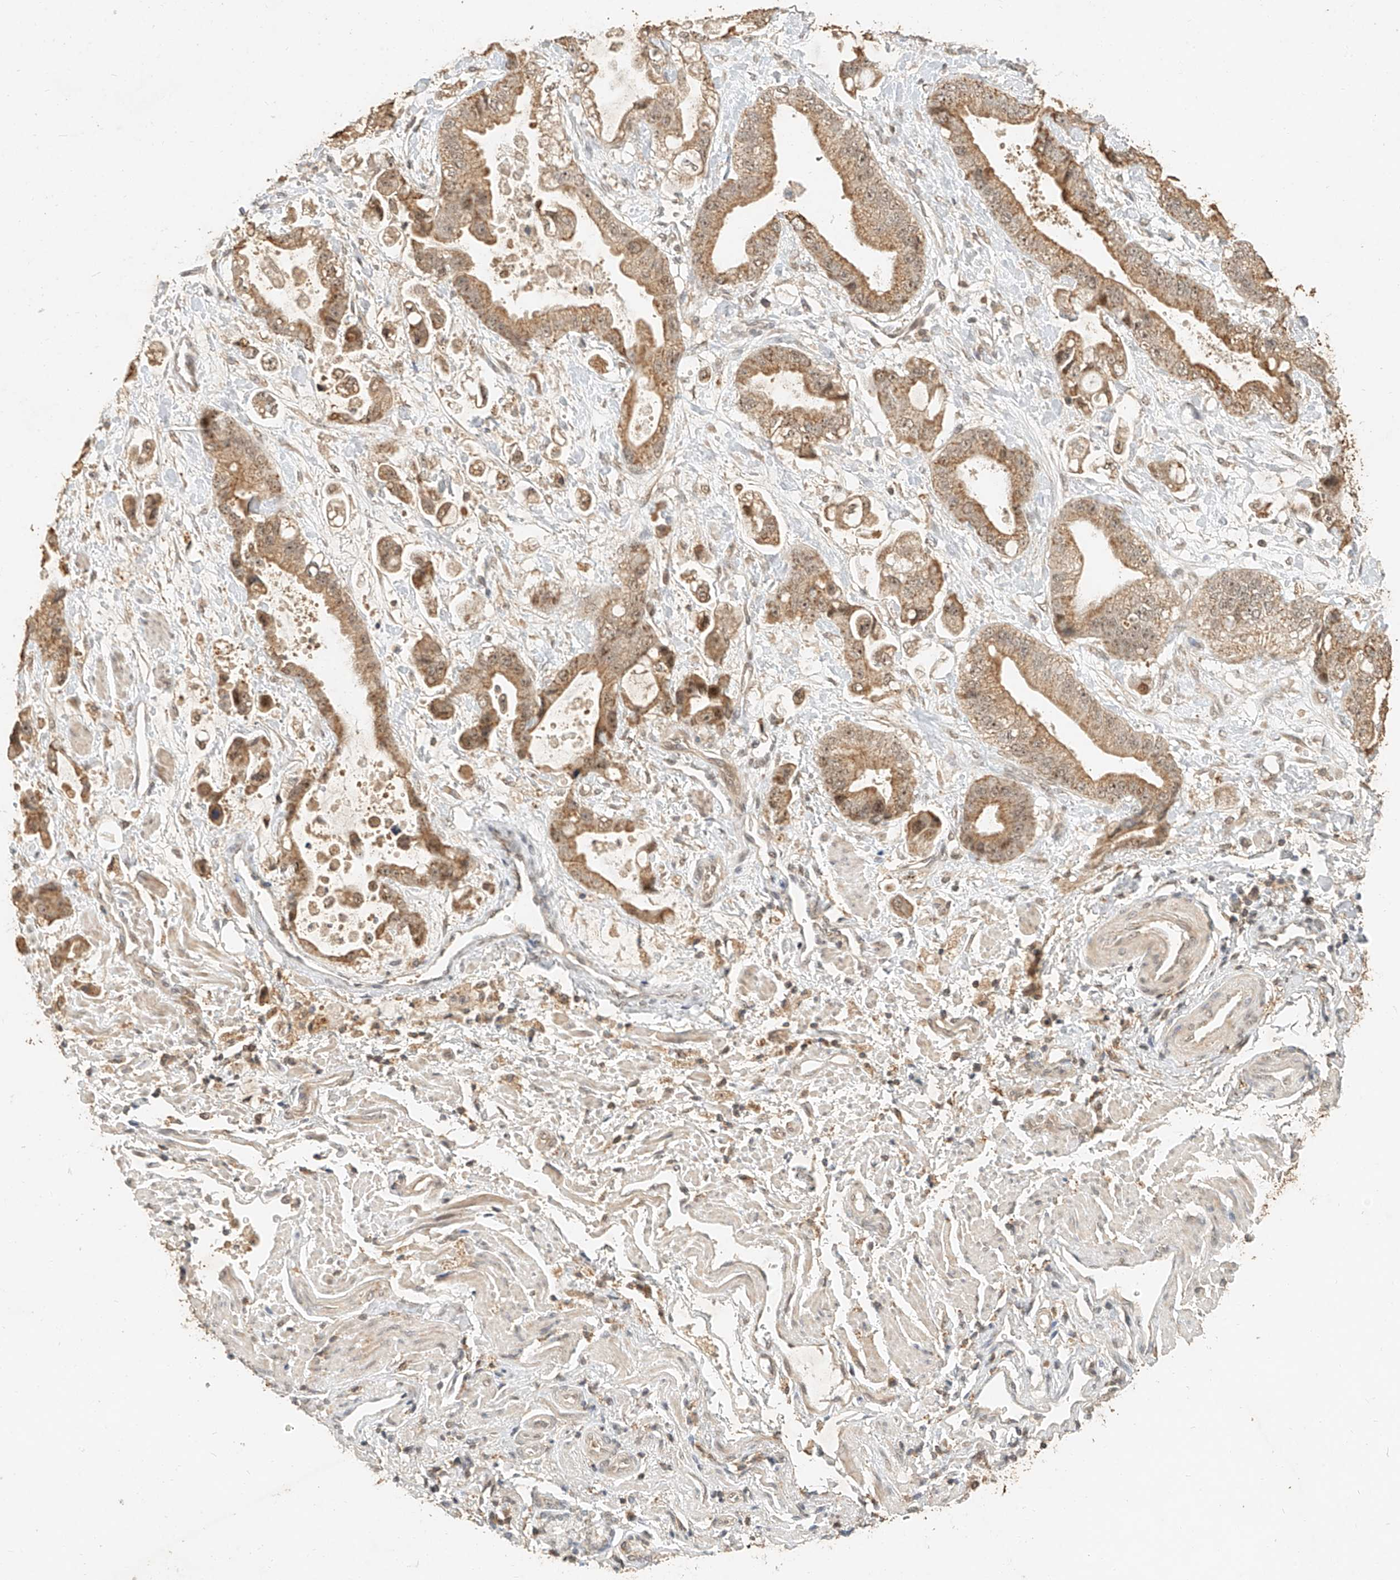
{"staining": {"intensity": "moderate", "quantity": ">75%", "location": "cytoplasmic/membranous"}, "tissue": "stomach cancer", "cell_type": "Tumor cells", "image_type": "cancer", "snomed": [{"axis": "morphology", "description": "Adenocarcinoma, NOS"}, {"axis": "topography", "description": "Stomach"}], "caption": "The image shows a brown stain indicating the presence of a protein in the cytoplasmic/membranous of tumor cells in stomach cancer (adenocarcinoma).", "gene": "CXorf58", "patient": {"sex": "male", "age": 62}}